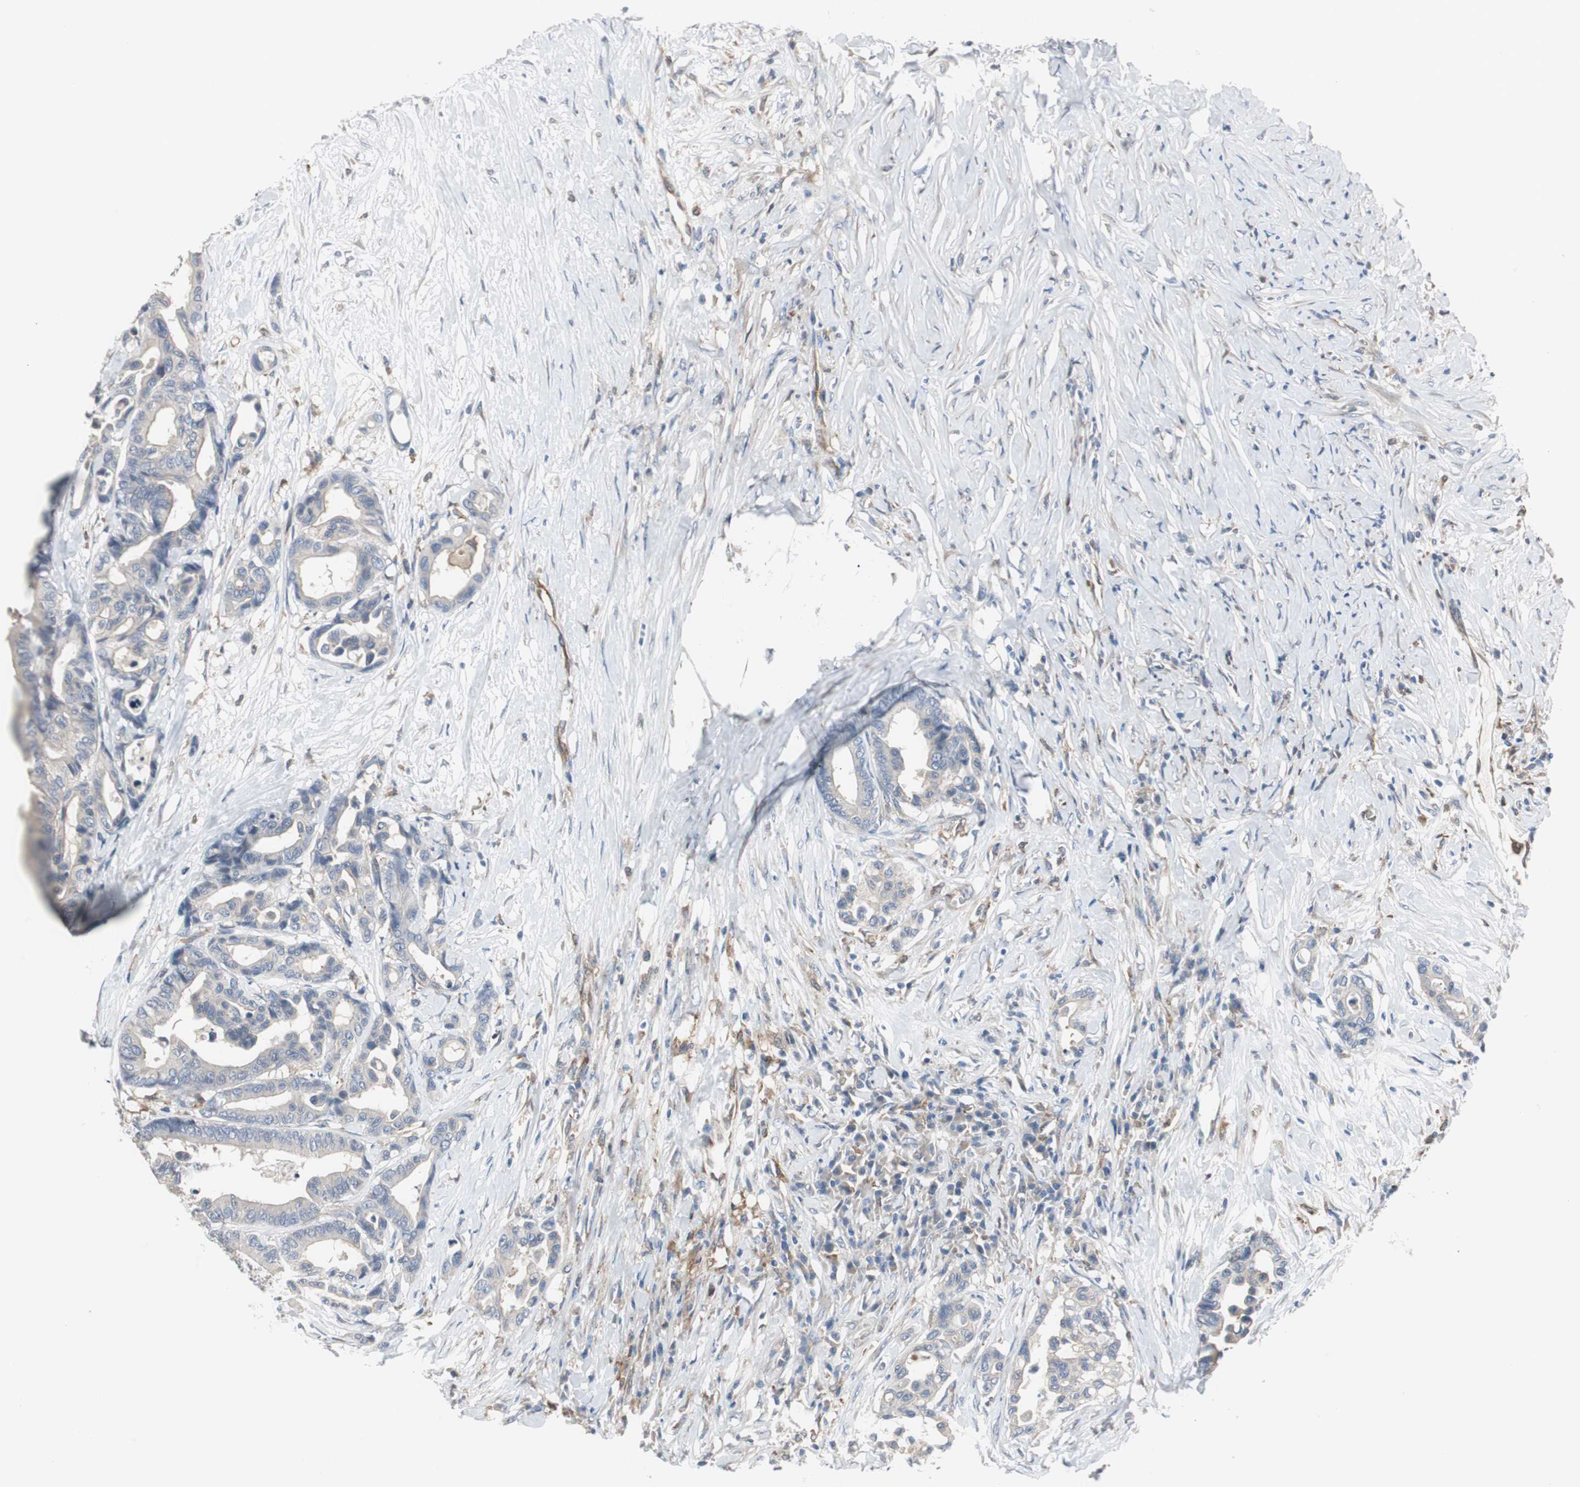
{"staining": {"intensity": "weak", "quantity": "25%-75%", "location": "cytoplasmic/membranous"}, "tissue": "colorectal cancer", "cell_type": "Tumor cells", "image_type": "cancer", "snomed": [{"axis": "morphology", "description": "Normal tissue, NOS"}, {"axis": "morphology", "description": "Adenocarcinoma, NOS"}, {"axis": "topography", "description": "Colon"}], "caption": "The histopathology image displays immunohistochemical staining of colorectal cancer. There is weak cytoplasmic/membranous positivity is appreciated in approximately 25%-75% of tumor cells.", "gene": "SWAP70", "patient": {"sex": "male", "age": 82}}